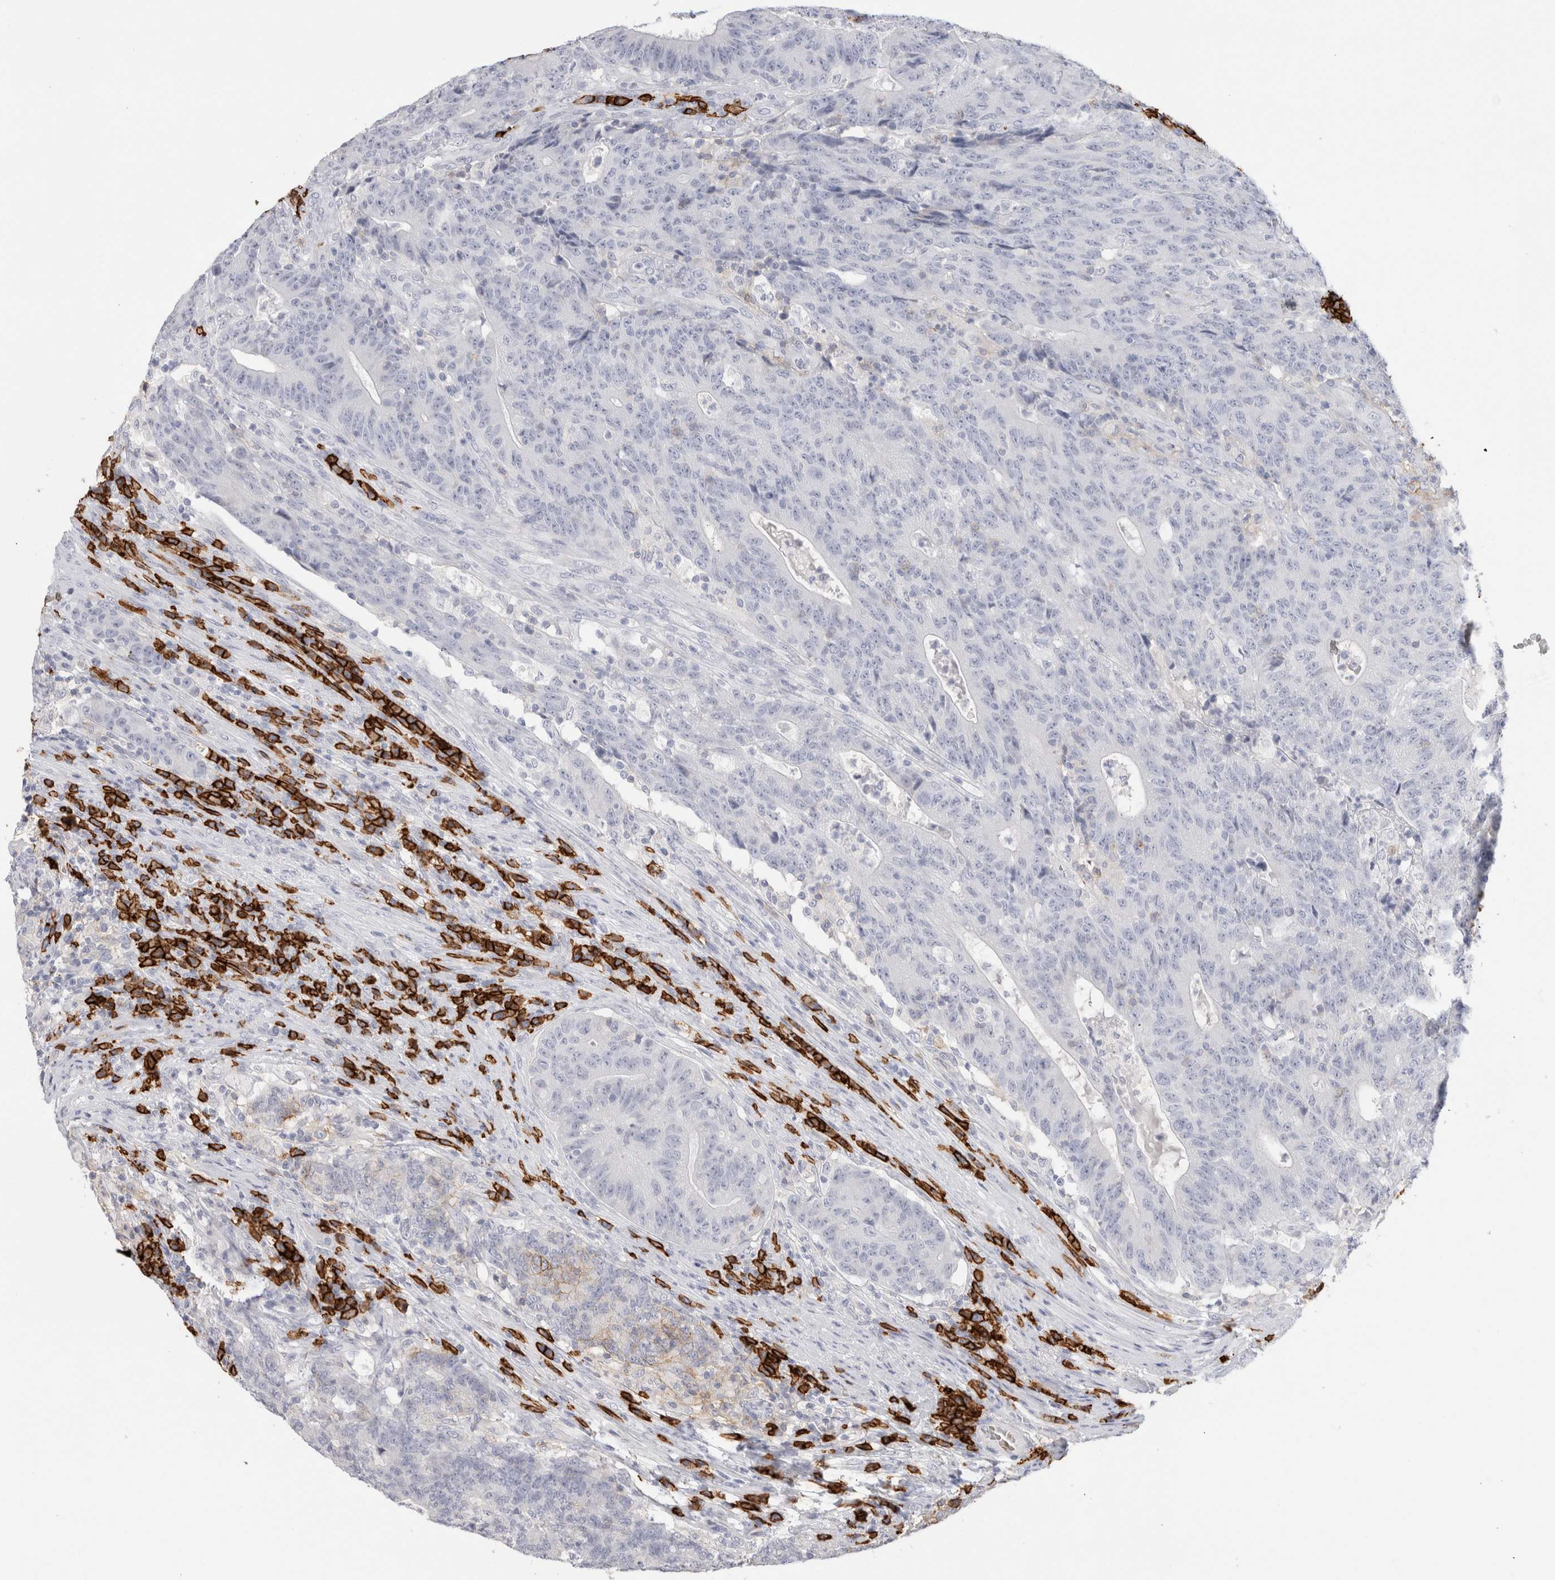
{"staining": {"intensity": "negative", "quantity": "none", "location": "none"}, "tissue": "colorectal cancer", "cell_type": "Tumor cells", "image_type": "cancer", "snomed": [{"axis": "morphology", "description": "Normal tissue, NOS"}, {"axis": "morphology", "description": "Adenocarcinoma, NOS"}, {"axis": "topography", "description": "Colon"}], "caption": "There is no significant expression in tumor cells of colorectal cancer (adenocarcinoma). (DAB immunohistochemistry (IHC) with hematoxylin counter stain).", "gene": "CD38", "patient": {"sex": "female", "age": 75}}